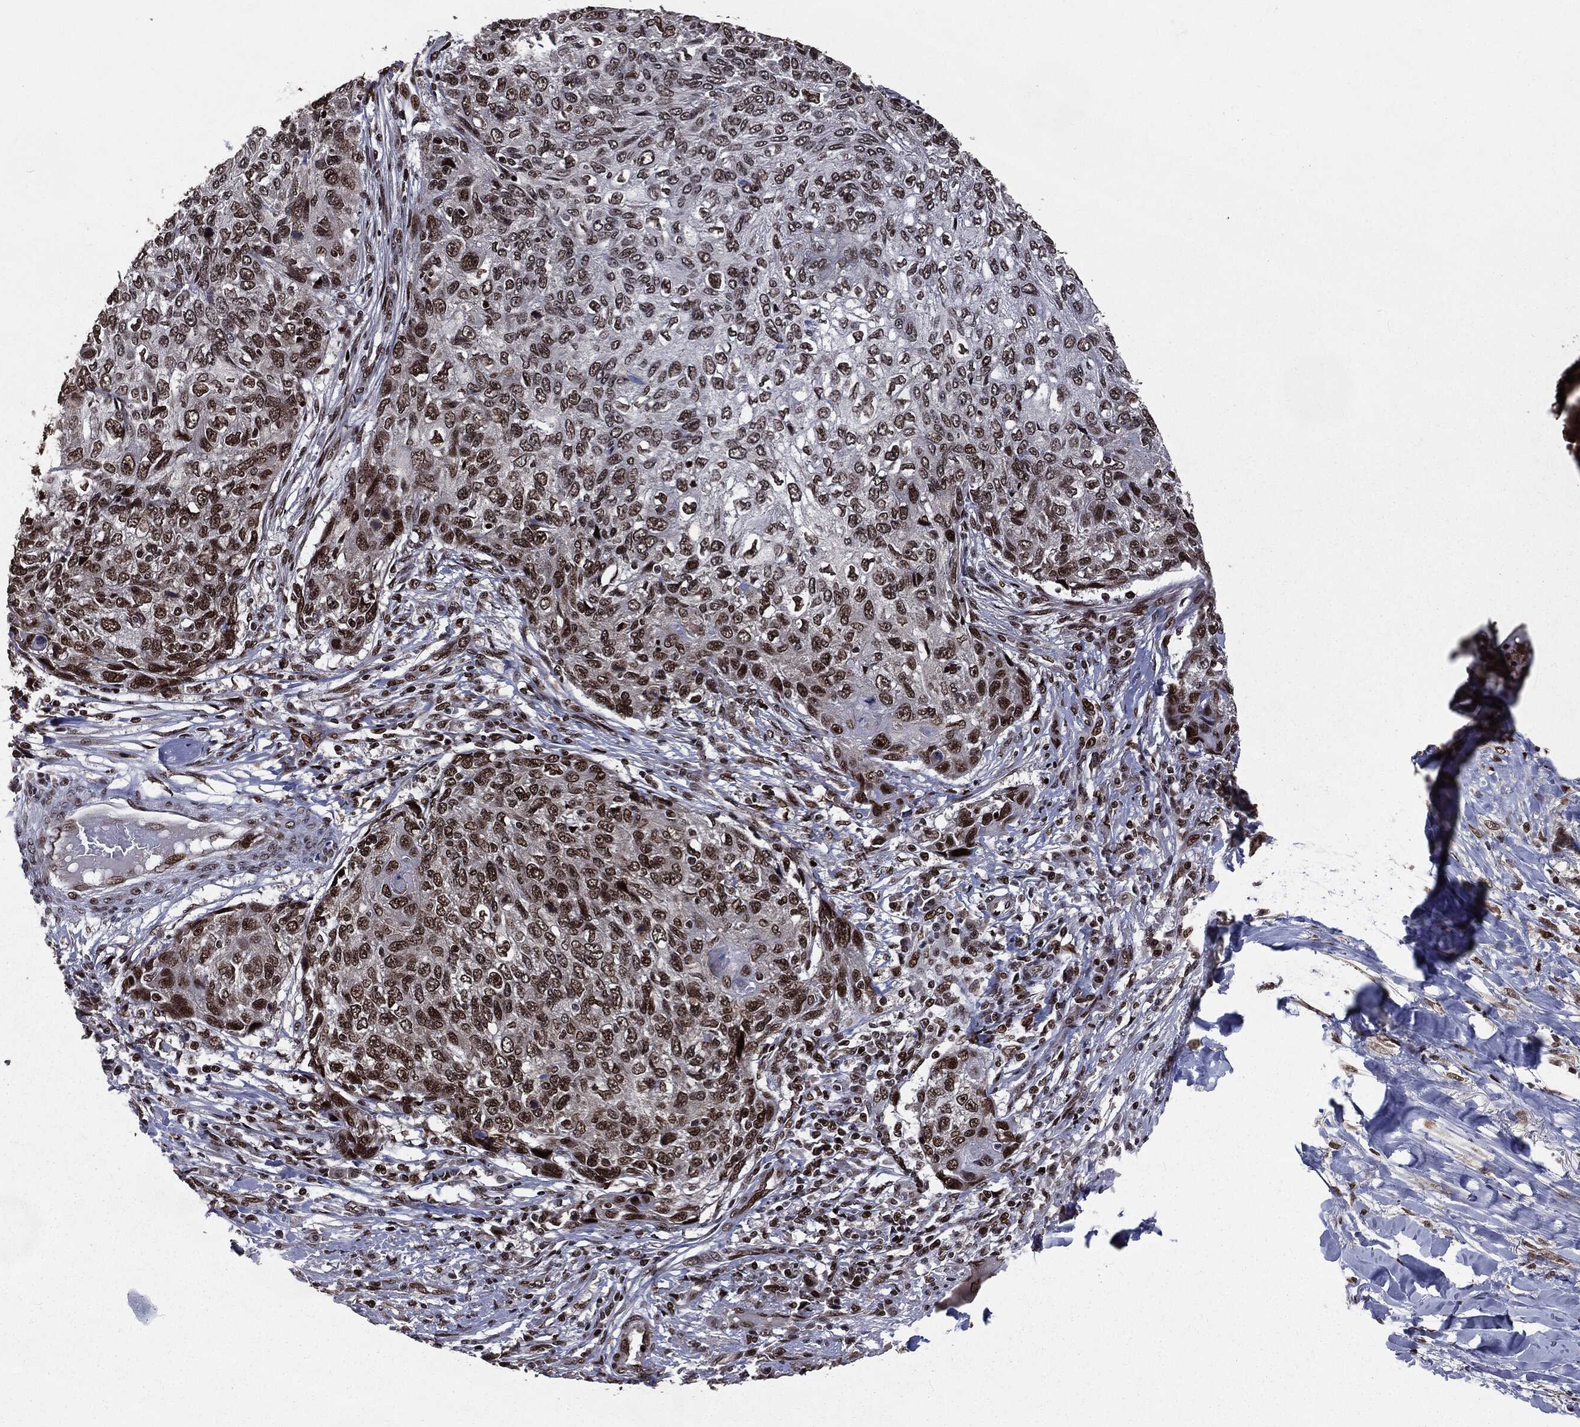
{"staining": {"intensity": "strong", "quantity": ">75%", "location": "nuclear"}, "tissue": "skin cancer", "cell_type": "Tumor cells", "image_type": "cancer", "snomed": [{"axis": "morphology", "description": "Squamous cell carcinoma, NOS"}, {"axis": "topography", "description": "Skin"}], "caption": "A high amount of strong nuclear staining is present in approximately >75% of tumor cells in skin cancer (squamous cell carcinoma) tissue. Immunohistochemistry stains the protein of interest in brown and the nuclei are stained blue.", "gene": "DVL2", "patient": {"sex": "male", "age": 92}}